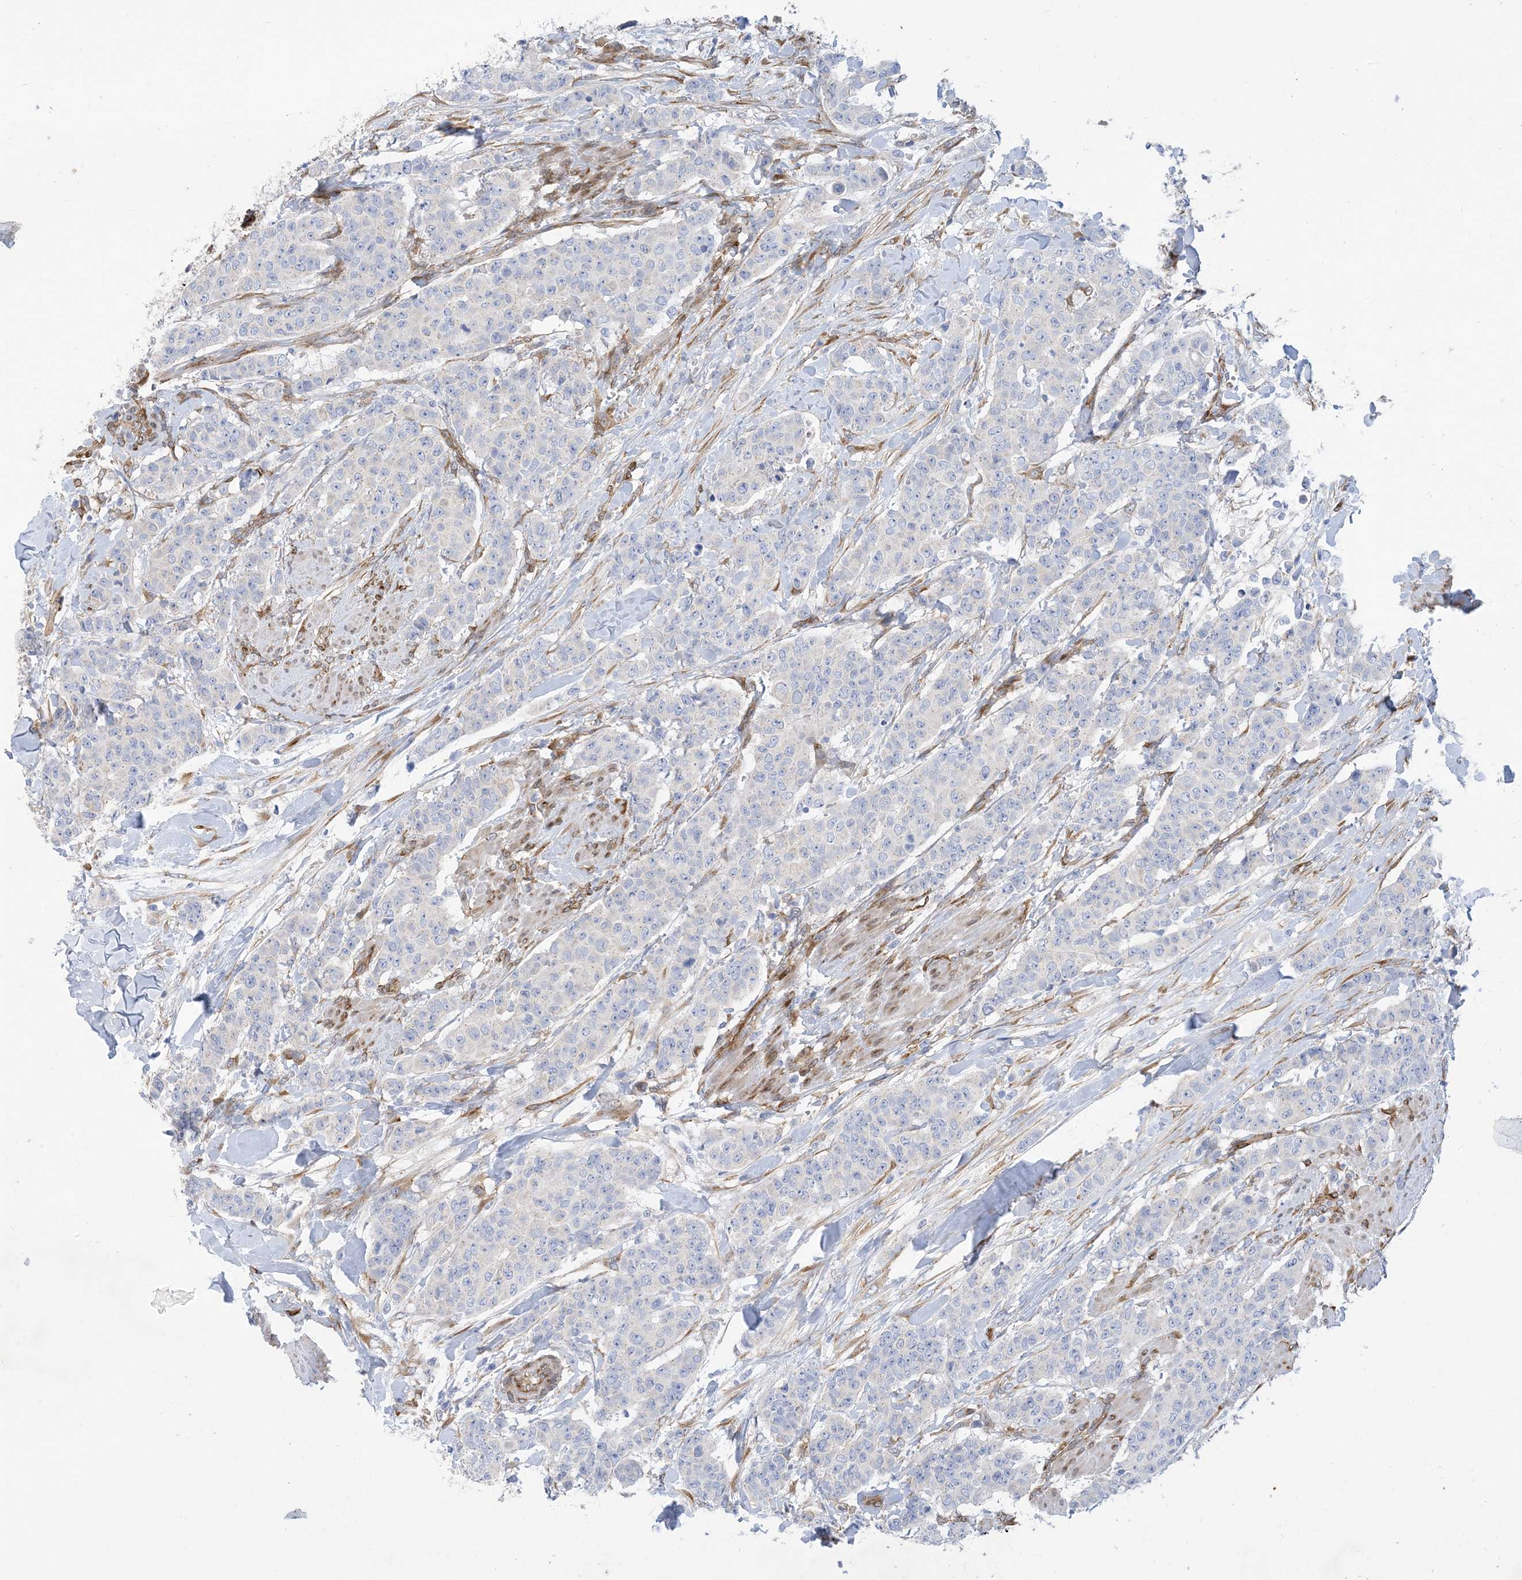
{"staining": {"intensity": "negative", "quantity": "none", "location": "none"}, "tissue": "breast cancer", "cell_type": "Tumor cells", "image_type": "cancer", "snomed": [{"axis": "morphology", "description": "Duct carcinoma"}, {"axis": "topography", "description": "Breast"}], "caption": "Immunohistochemistry of breast intraductal carcinoma displays no staining in tumor cells.", "gene": "RBMS3", "patient": {"sex": "female", "age": 40}}